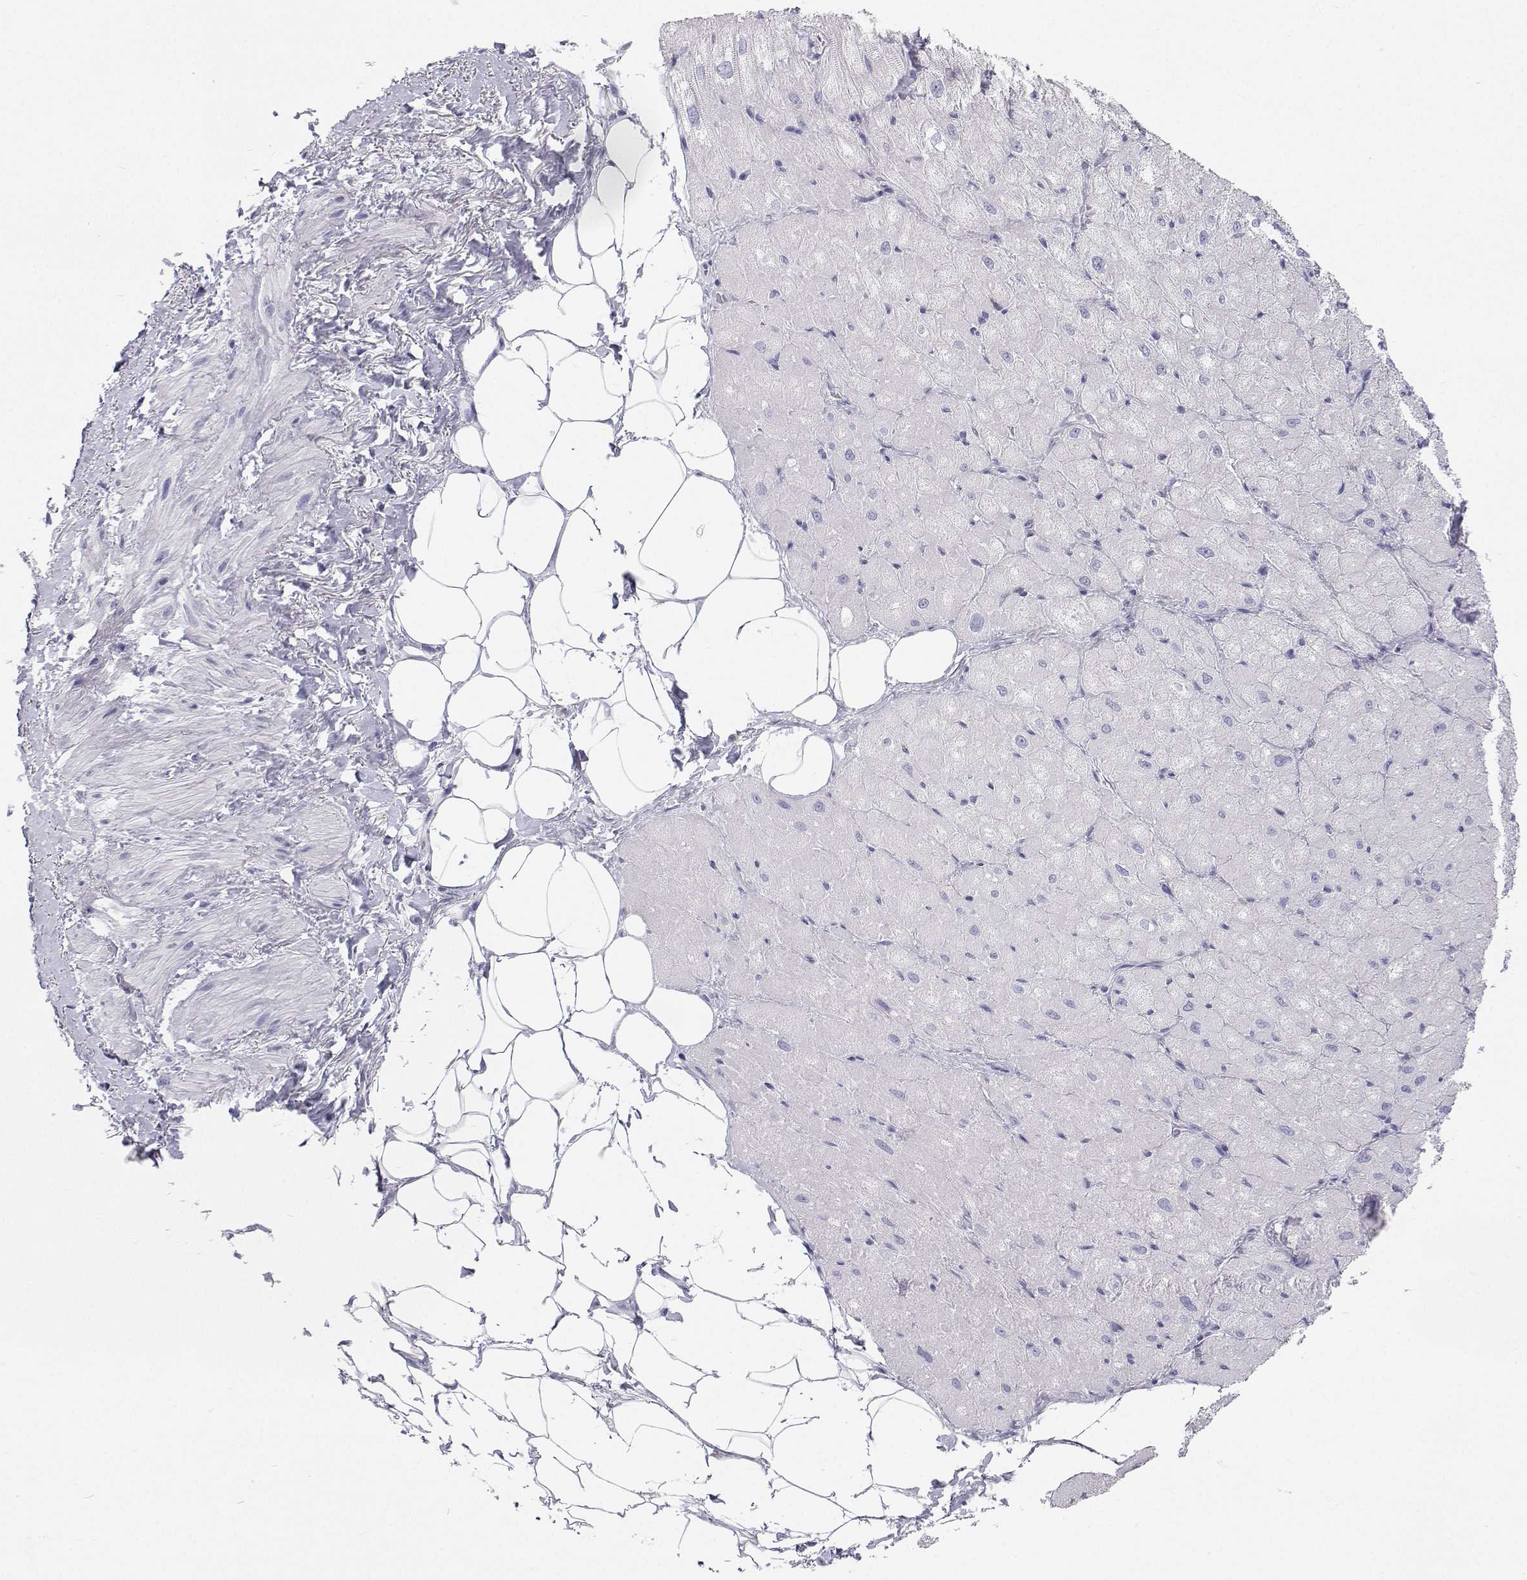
{"staining": {"intensity": "negative", "quantity": "none", "location": "none"}, "tissue": "heart muscle", "cell_type": "Cardiomyocytes", "image_type": "normal", "snomed": [{"axis": "morphology", "description": "Normal tissue, NOS"}, {"axis": "topography", "description": "Heart"}], "caption": "High power microscopy micrograph of an immunohistochemistry (IHC) photomicrograph of benign heart muscle, revealing no significant positivity in cardiomyocytes.", "gene": "SFTPB", "patient": {"sex": "male", "age": 62}}